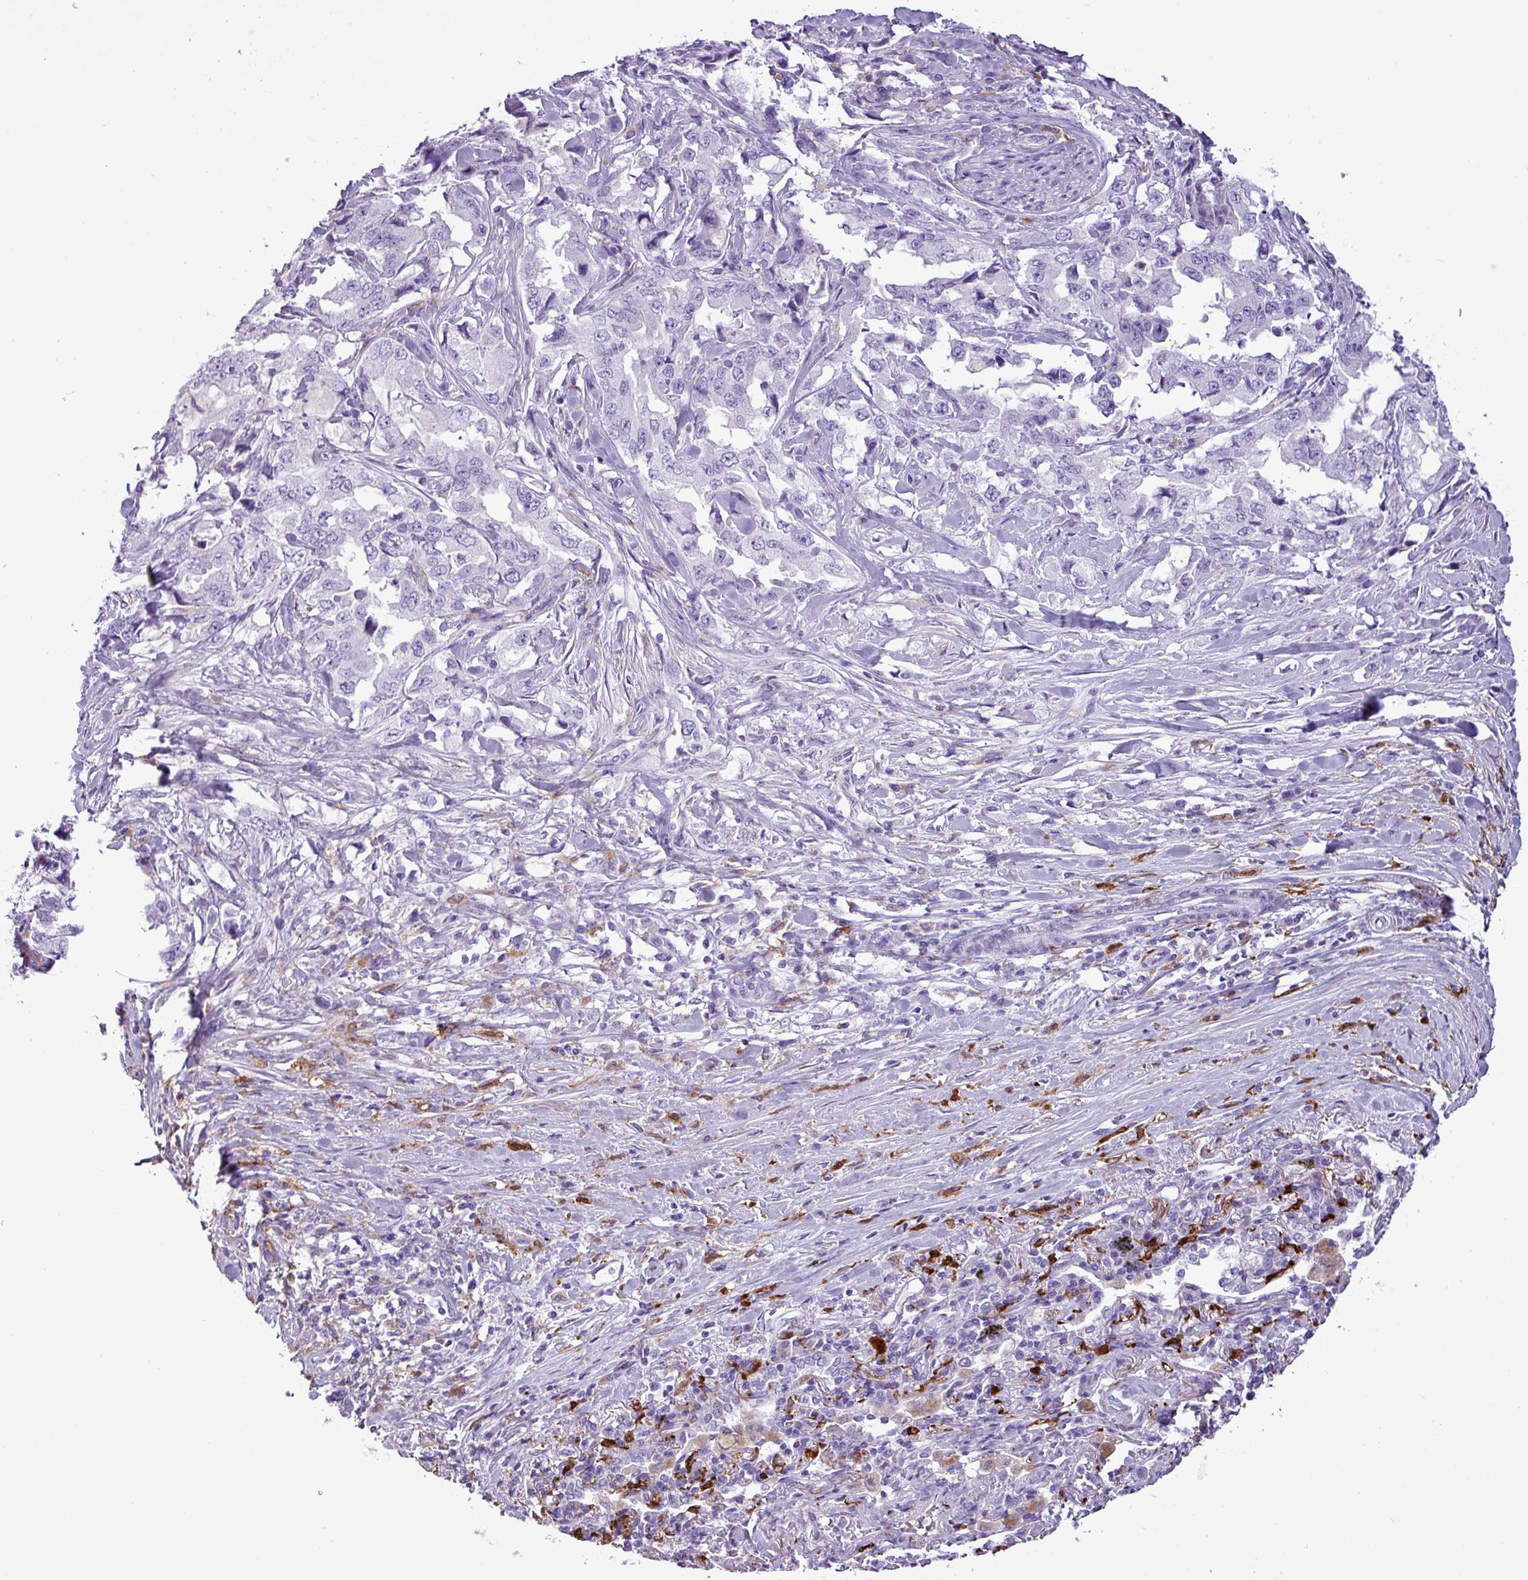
{"staining": {"intensity": "negative", "quantity": "none", "location": "none"}, "tissue": "lung cancer", "cell_type": "Tumor cells", "image_type": "cancer", "snomed": [{"axis": "morphology", "description": "Adenocarcinoma, NOS"}, {"axis": "topography", "description": "Lung"}], "caption": "Immunohistochemistry (IHC) image of human lung cancer (adenocarcinoma) stained for a protein (brown), which reveals no staining in tumor cells. The staining is performed using DAB (3,3'-diaminobenzidine) brown chromogen with nuclei counter-stained in using hematoxylin.", "gene": "TMEM200C", "patient": {"sex": "female", "age": 51}}